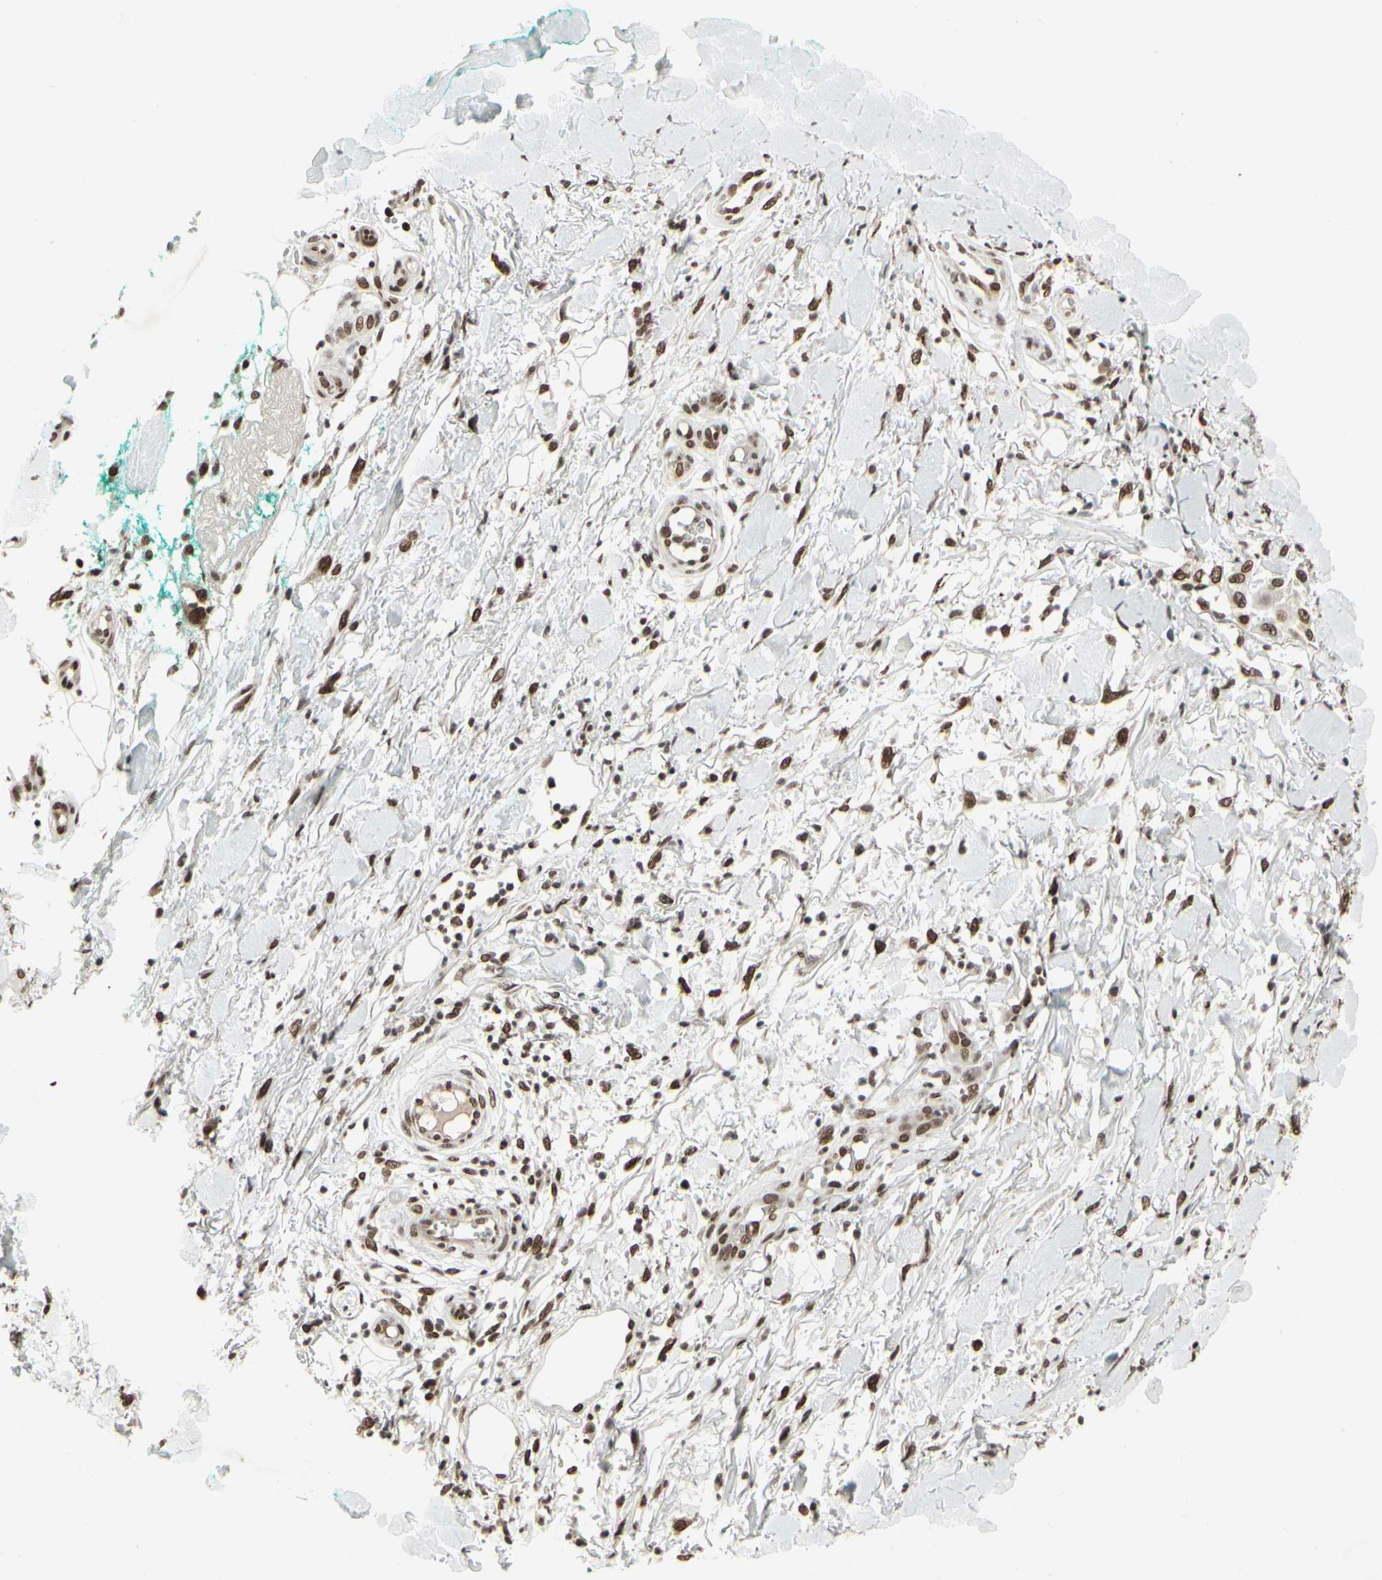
{"staining": {"intensity": "strong", "quantity": ">75%", "location": "nuclear"}, "tissue": "skin cancer", "cell_type": "Tumor cells", "image_type": "cancer", "snomed": [{"axis": "morphology", "description": "Squamous cell carcinoma, NOS"}, {"axis": "topography", "description": "Skin"}], "caption": "Protein staining of skin cancer (squamous cell carcinoma) tissue reveals strong nuclear positivity in approximately >75% of tumor cells.", "gene": "HMG20A", "patient": {"sex": "female", "age": 42}}